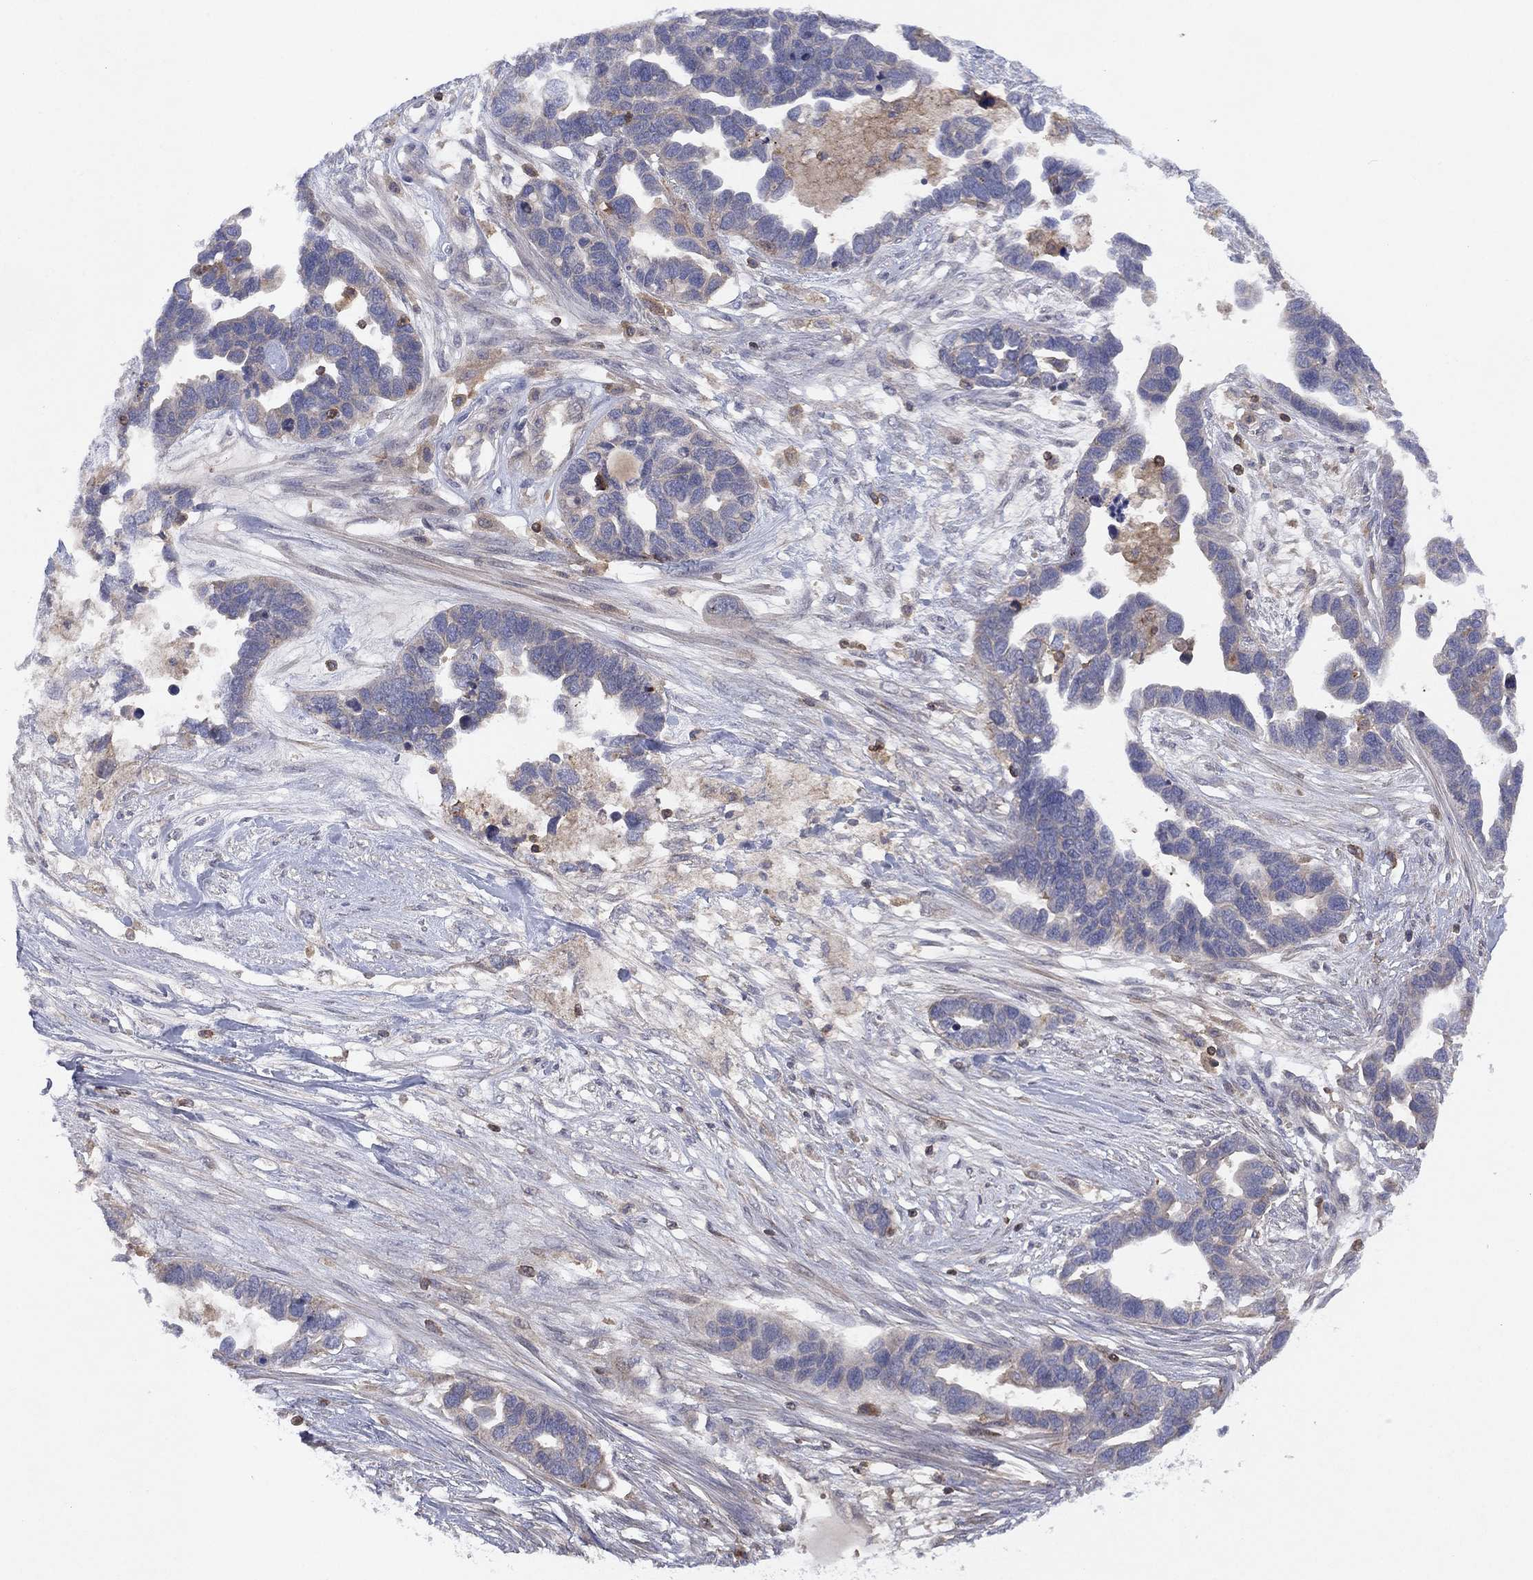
{"staining": {"intensity": "negative", "quantity": "none", "location": "none"}, "tissue": "ovarian cancer", "cell_type": "Tumor cells", "image_type": "cancer", "snomed": [{"axis": "morphology", "description": "Cystadenocarcinoma, serous, NOS"}, {"axis": "topography", "description": "Ovary"}], "caption": "The histopathology image exhibits no significant expression in tumor cells of serous cystadenocarcinoma (ovarian).", "gene": "DOCK8", "patient": {"sex": "female", "age": 54}}